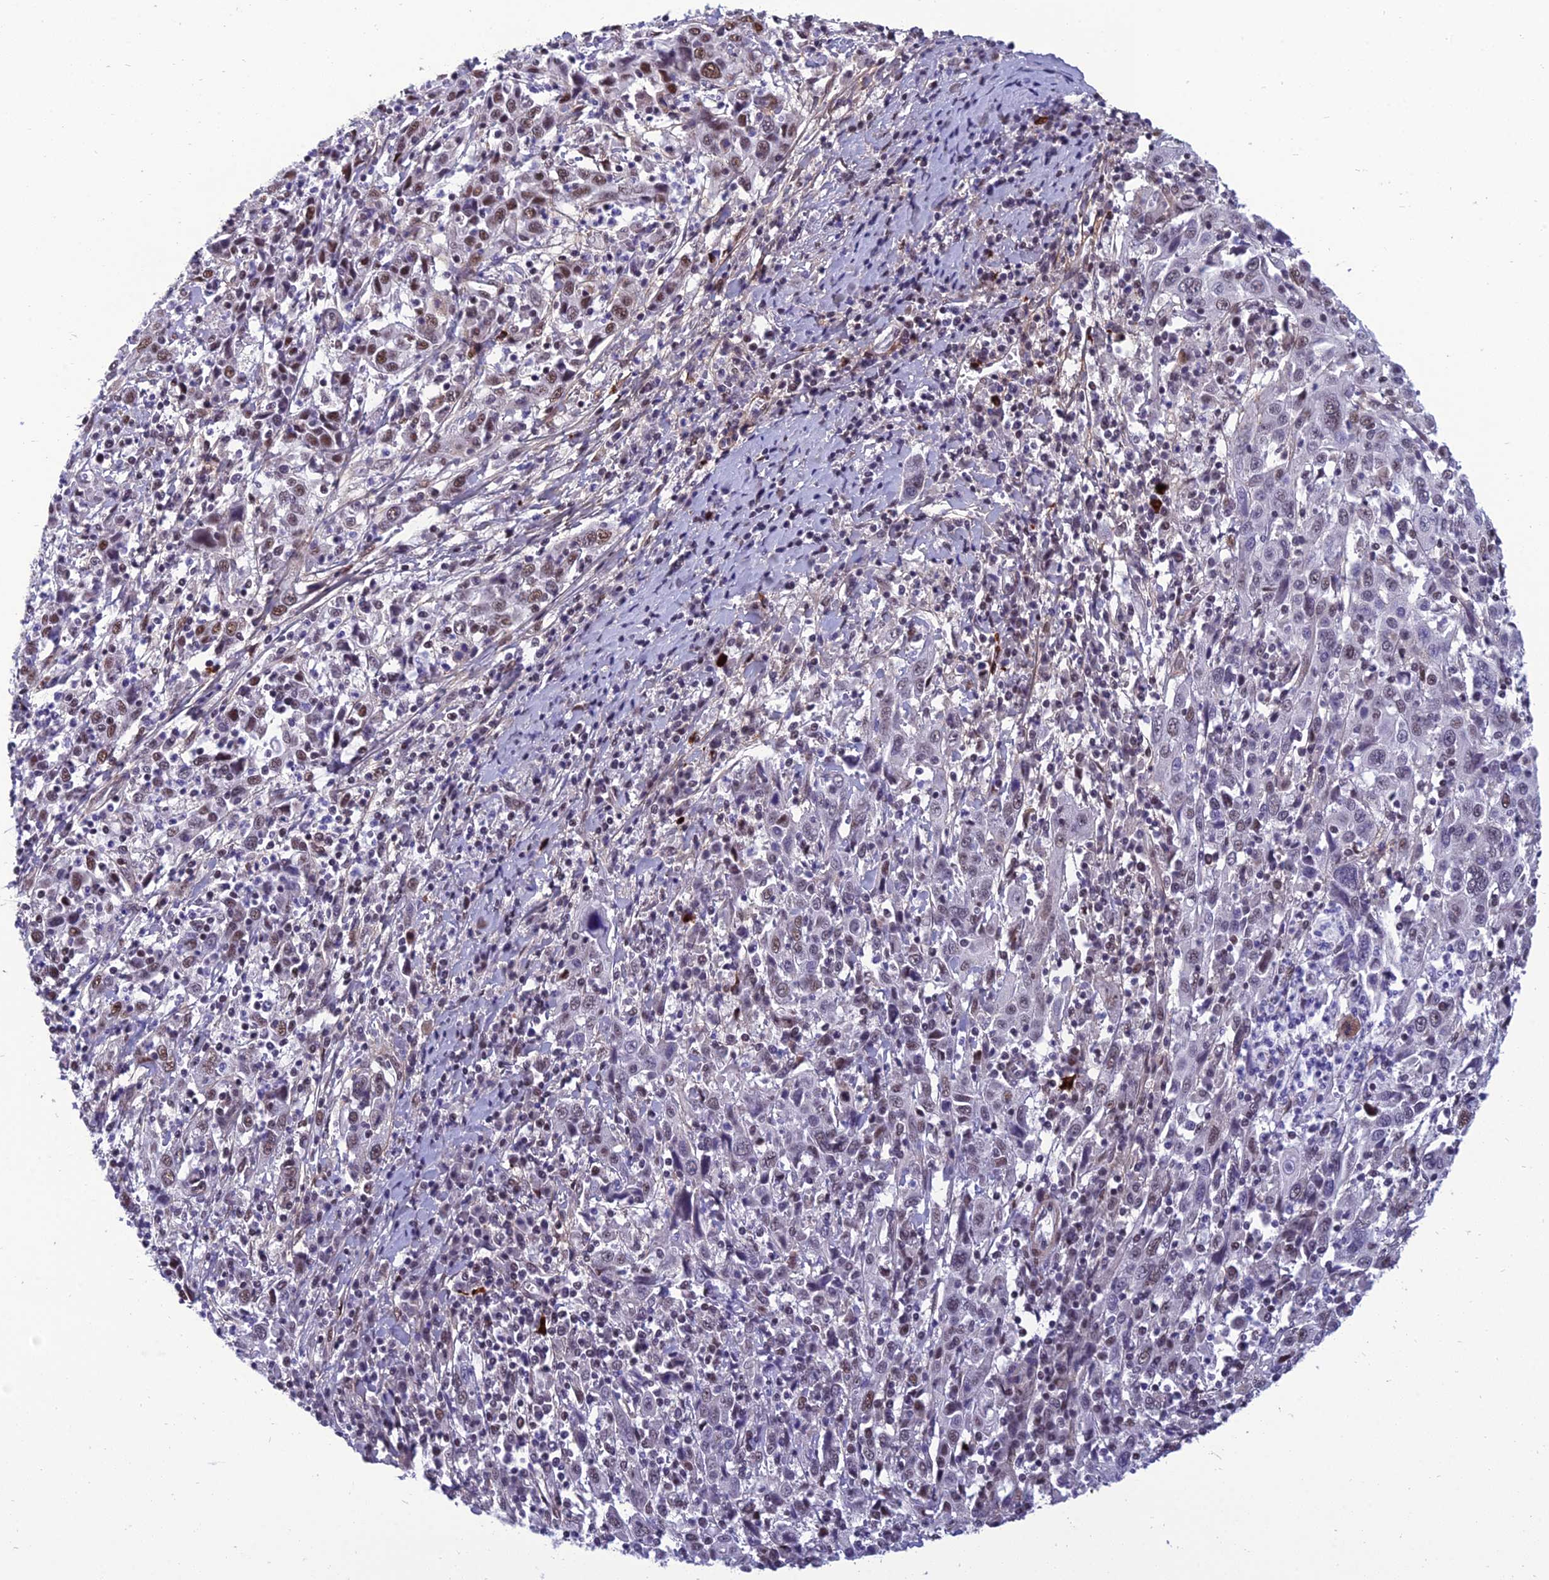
{"staining": {"intensity": "moderate", "quantity": "25%-75%", "location": "nuclear"}, "tissue": "cervical cancer", "cell_type": "Tumor cells", "image_type": "cancer", "snomed": [{"axis": "morphology", "description": "Squamous cell carcinoma, NOS"}, {"axis": "topography", "description": "Cervix"}], "caption": "Immunohistochemistry (IHC) image of neoplastic tissue: squamous cell carcinoma (cervical) stained using immunohistochemistry (IHC) reveals medium levels of moderate protein expression localized specifically in the nuclear of tumor cells, appearing as a nuclear brown color.", "gene": "RSRC1", "patient": {"sex": "female", "age": 46}}